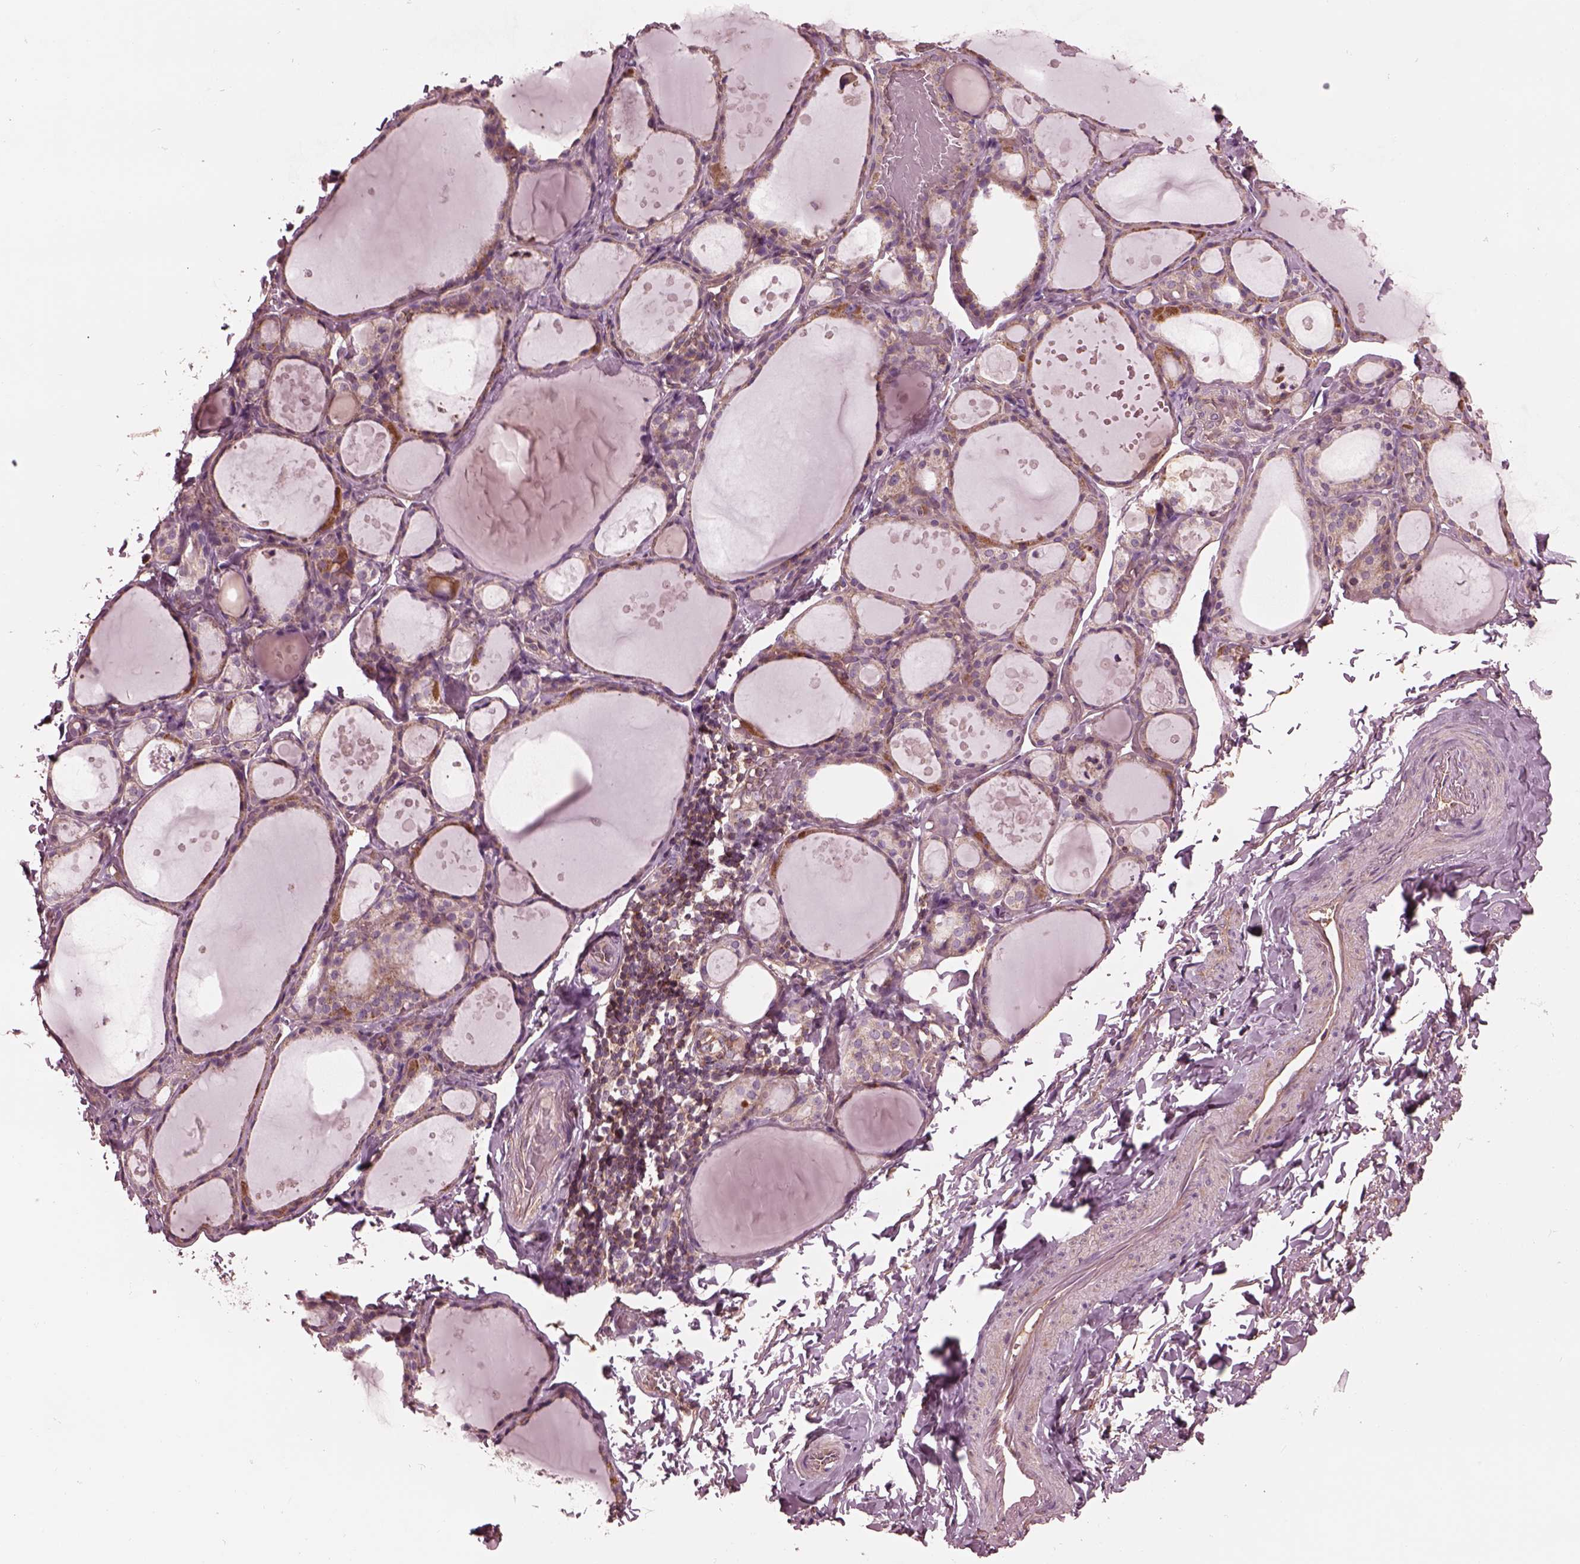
{"staining": {"intensity": "weak", "quantity": ">75%", "location": "cytoplasmic/membranous"}, "tissue": "thyroid gland", "cell_type": "Glandular cells", "image_type": "normal", "snomed": [{"axis": "morphology", "description": "Normal tissue, NOS"}, {"axis": "topography", "description": "Thyroid gland"}], "caption": "Immunohistochemical staining of benign thyroid gland shows low levels of weak cytoplasmic/membranous staining in about >75% of glandular cells.", "gene": "STK33", "patient": {"sex": "male", "age": 68}}